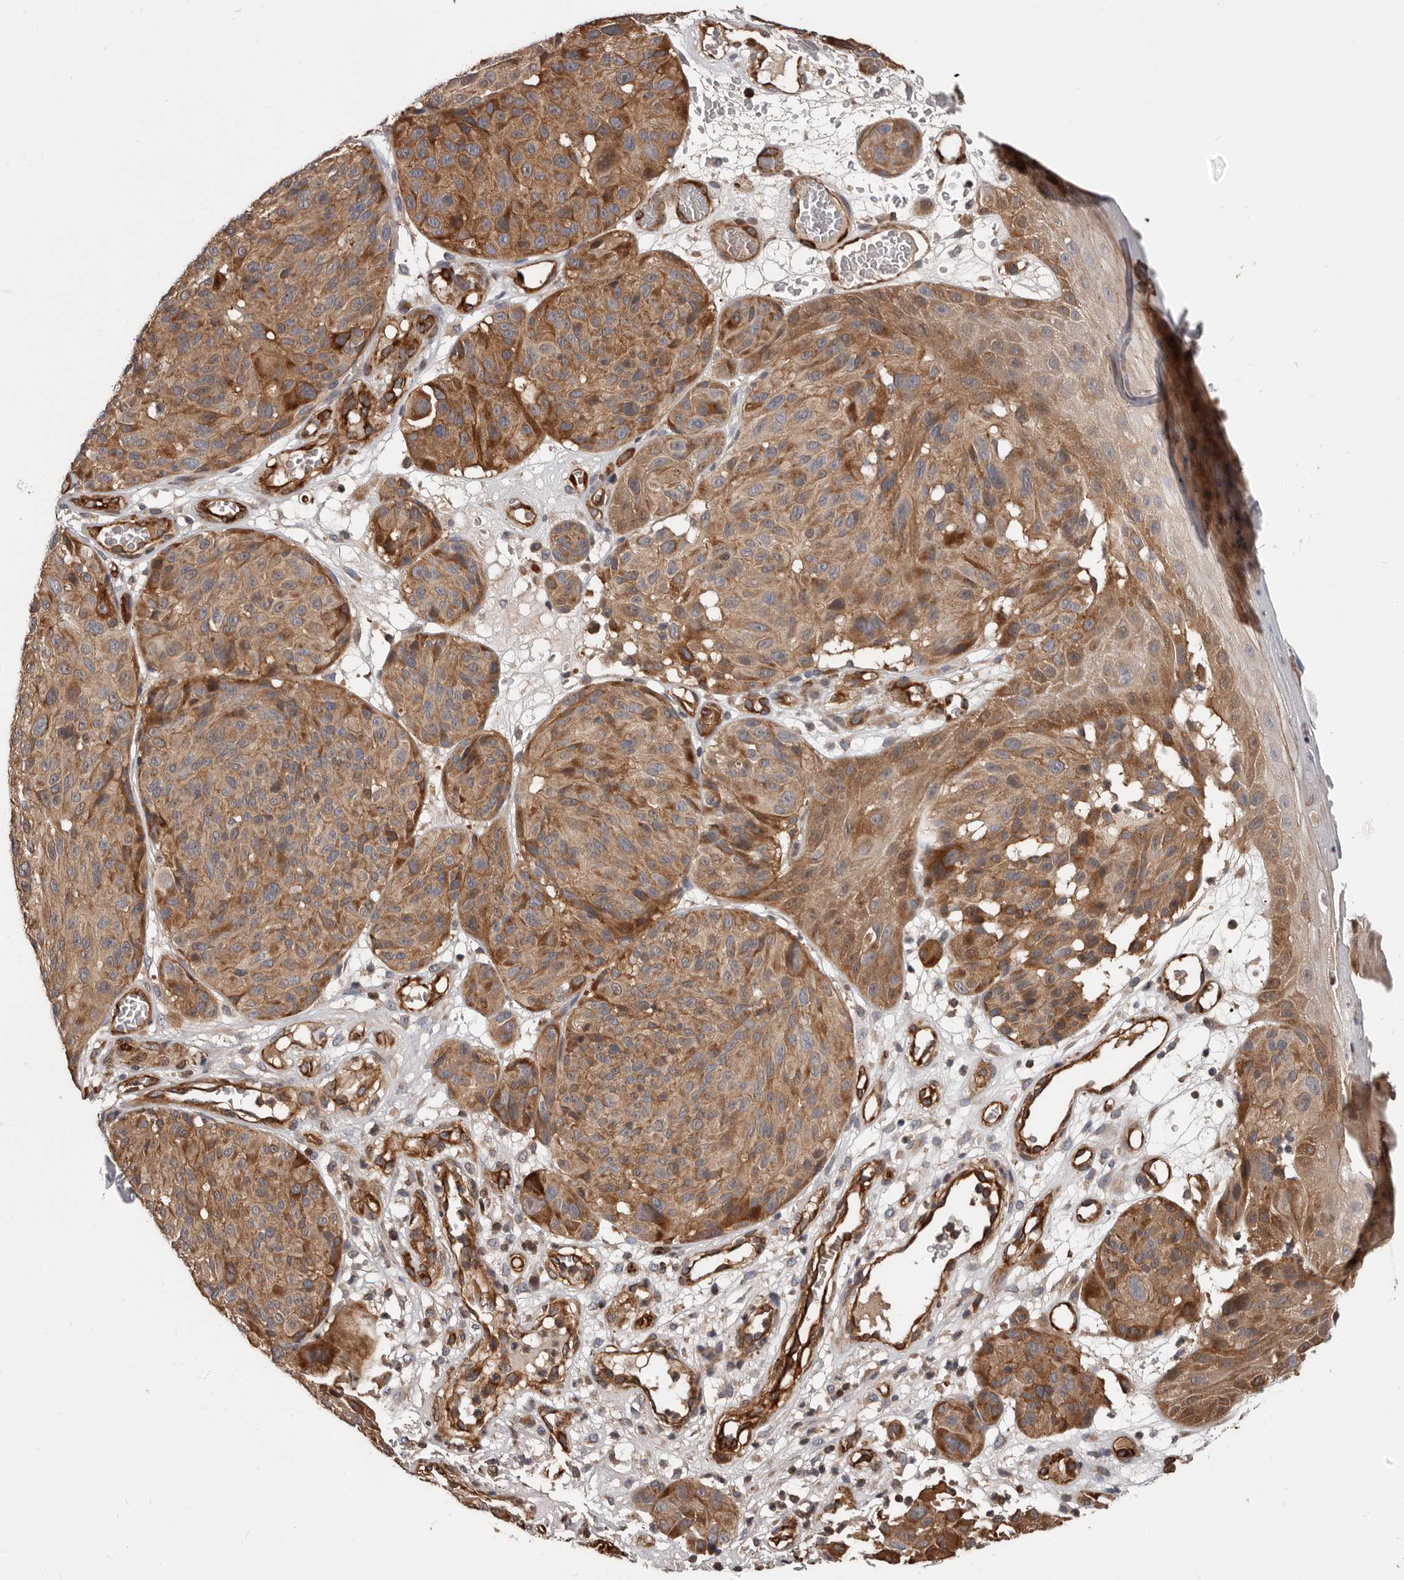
{"staining": {"intensity": "moderate", "quantity": ">75%", "location": "cytoplasmic/membranous"}, "tissue": "melanoma", "cell_type": "Tumor cells", "image_type": "cancer", "snomed": [{"axis": "morphology", "description": "Malignant melanoma, NOS"}, {"axis": "topography", "description": "Skin"}], "caption": "Melanoma stained for a protein reveals moderate cytoplasmic/membranous positivity in tumor cells. Nuclei are stained in blue.", "gene": "PNRC2", "patient": {"sex": "male", "age": 83}}